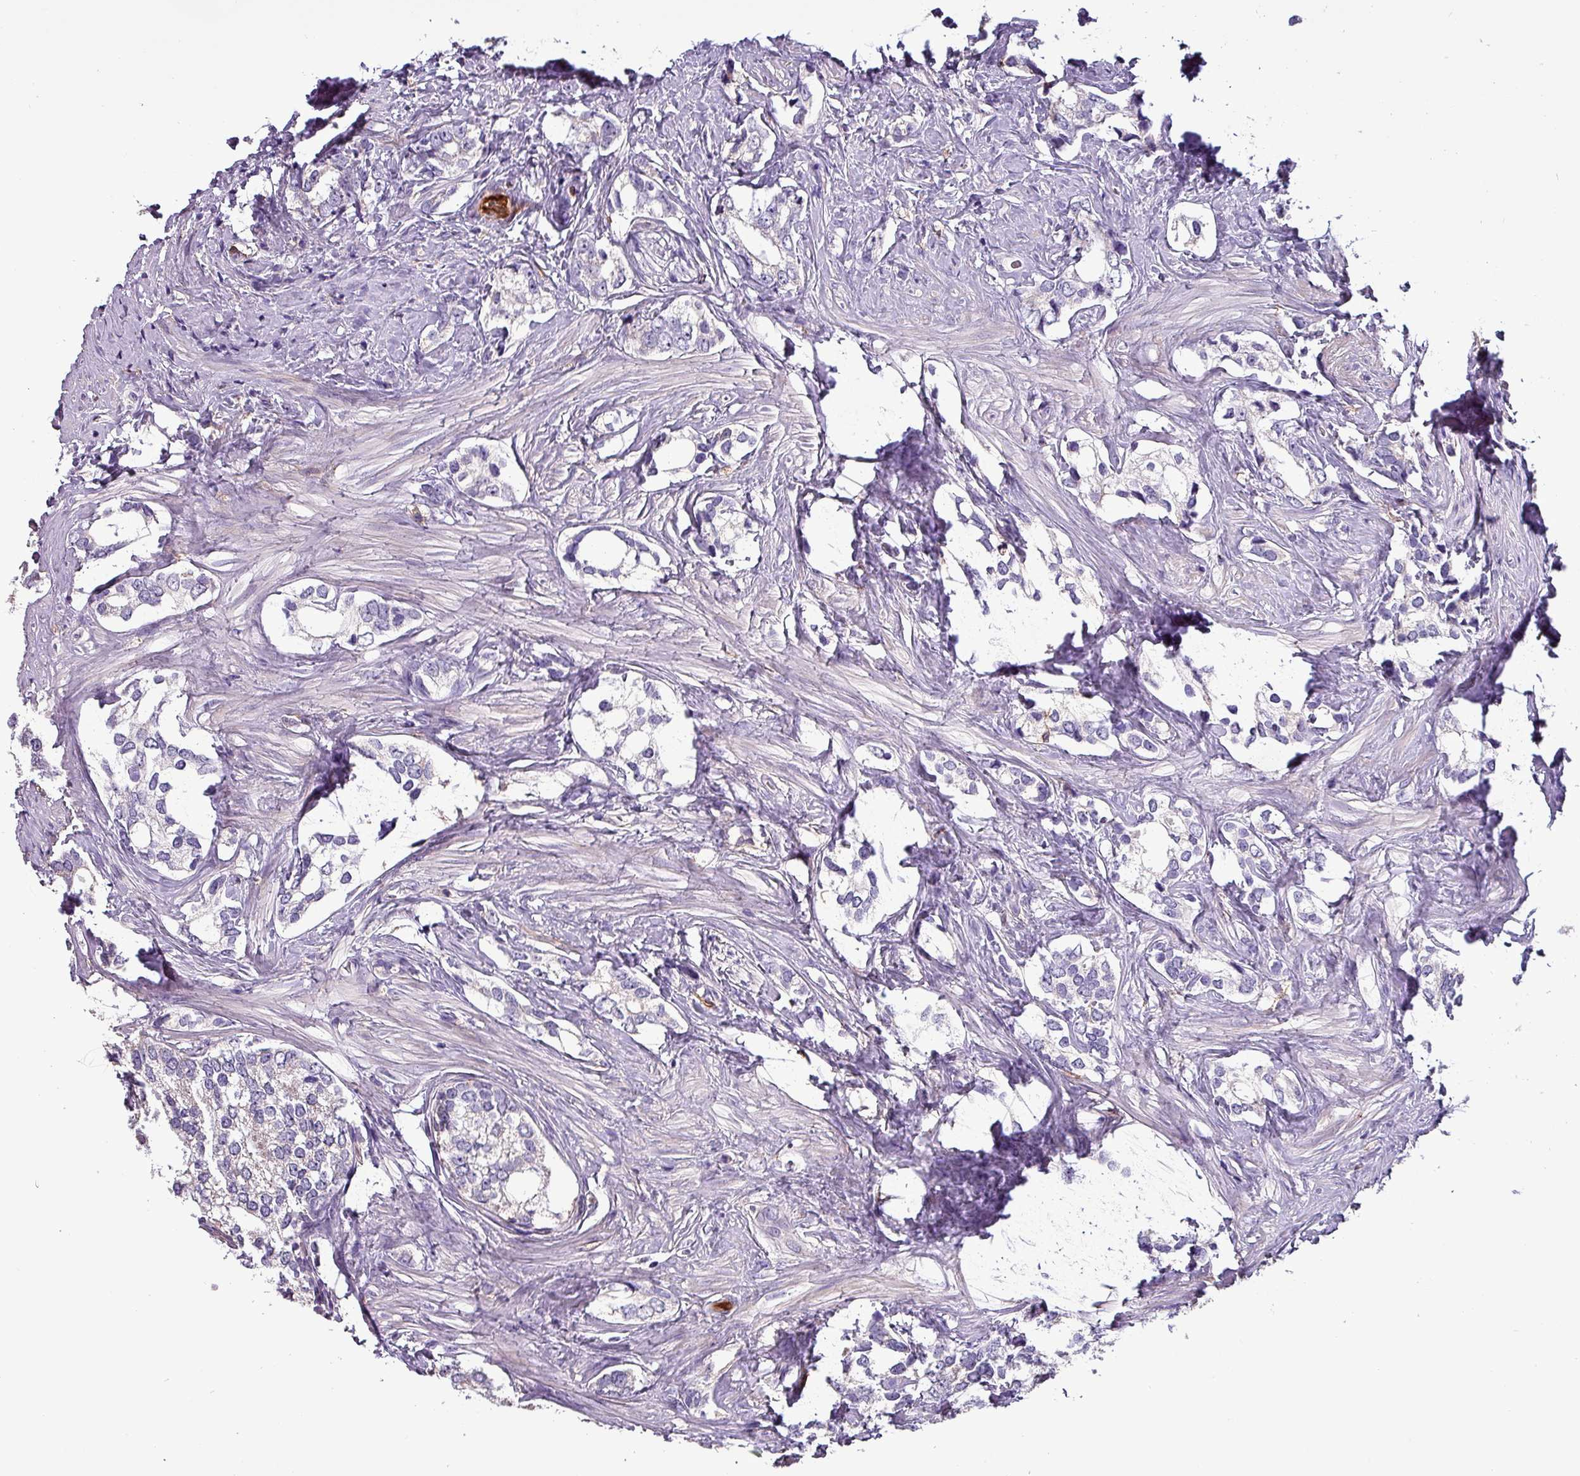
{"staining": {"intensity": "negative", "quantity": "none", "location": "none"}, "tissue": "prostate cancer", "cell_type": "Tumor cells", "image_type": "cancer", "snomed": [{"axis": "morphology", "description": "Adenocarcinoma, High grade"}, {"axis": "topography", "description": "Prostate"}], "caption": "This is a image of immunohistochemistry (IHC) staining of prostate cancer, which shows no positivity in tumor cells.", "gene": "SCIN", "patient": {"sex": "male", "age": 66}}